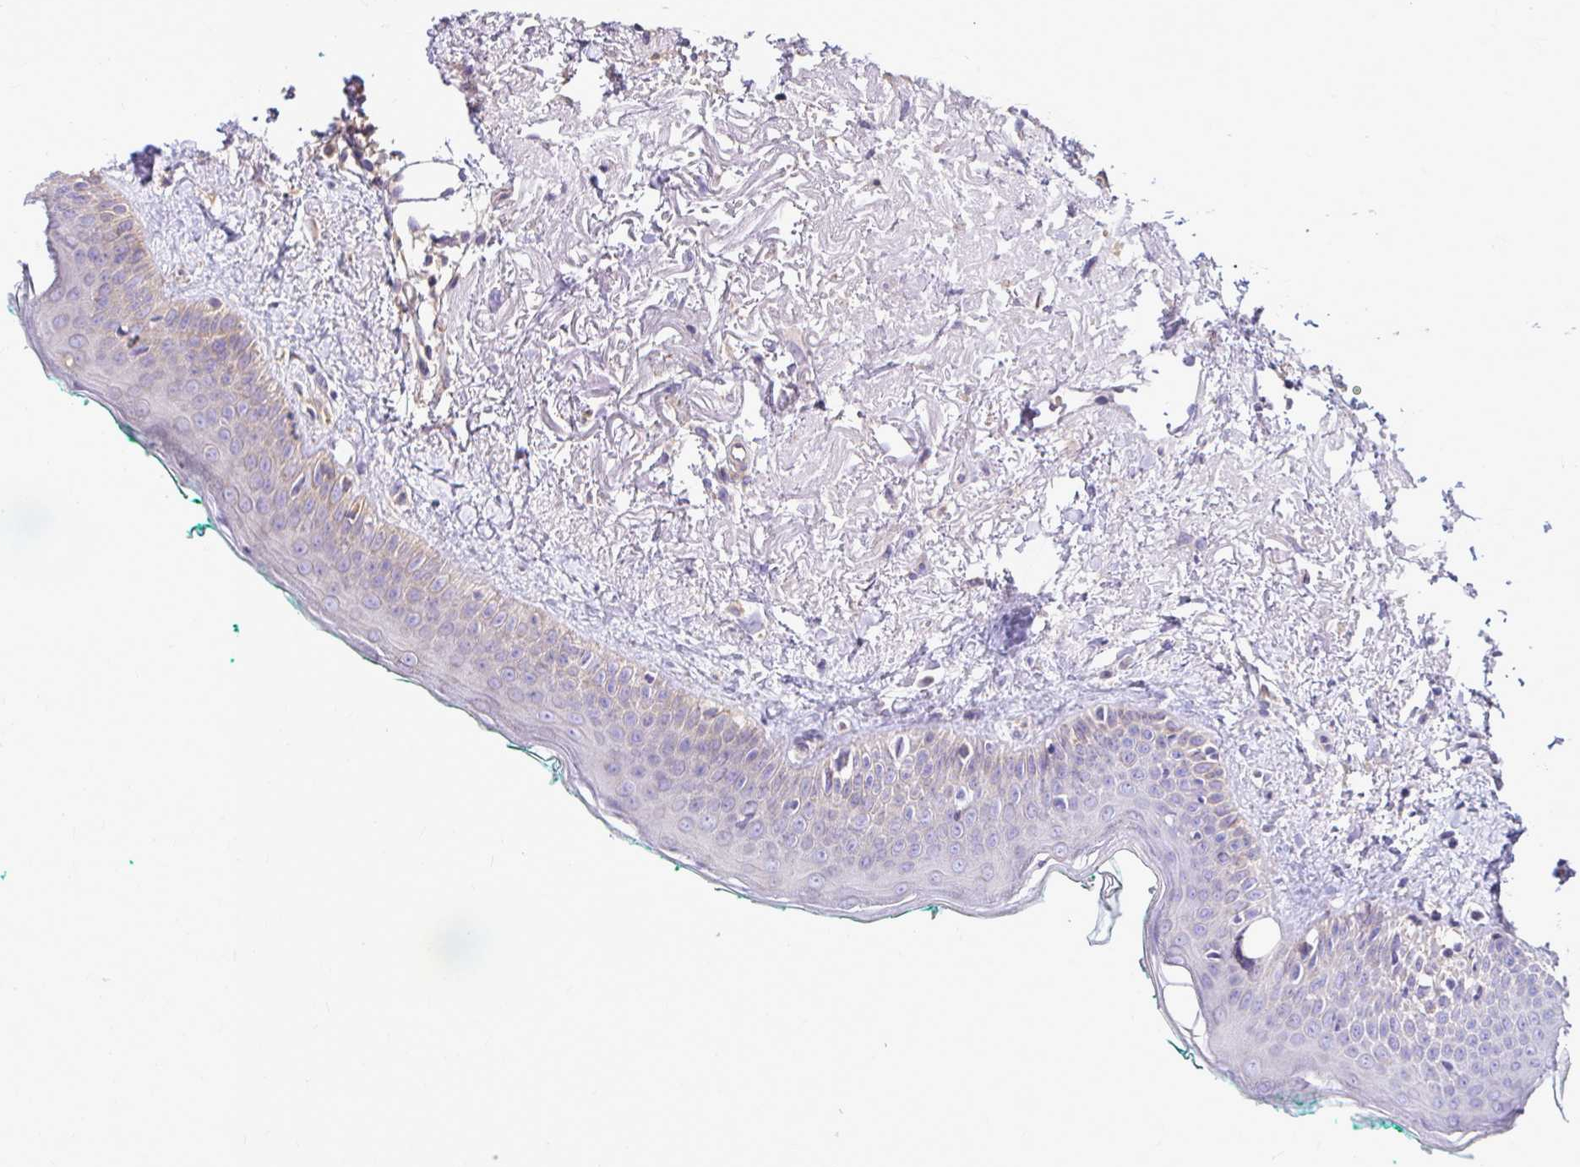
{"staining": {"intensity": "moderate", "quantity": "25%-75%", "location": "cytoplasmic/membranous"}, "tissue": "oral mucosa", "cell_type": "Squamous epithelial cells", "image_type": "normal", "snomed": [{"axis": "morphology", "description": "Normal tissue, NOS"}, {"axis": "topography", "description": "Oral tissue"}], "caption": "A micrograph of human oral mucosa stained for a protein shows moderate cytoplasmic/membranous brown staining in squamous epithelial cells.", "gene": "FMR1", "patient": {"sex": "female", "age": 70}}